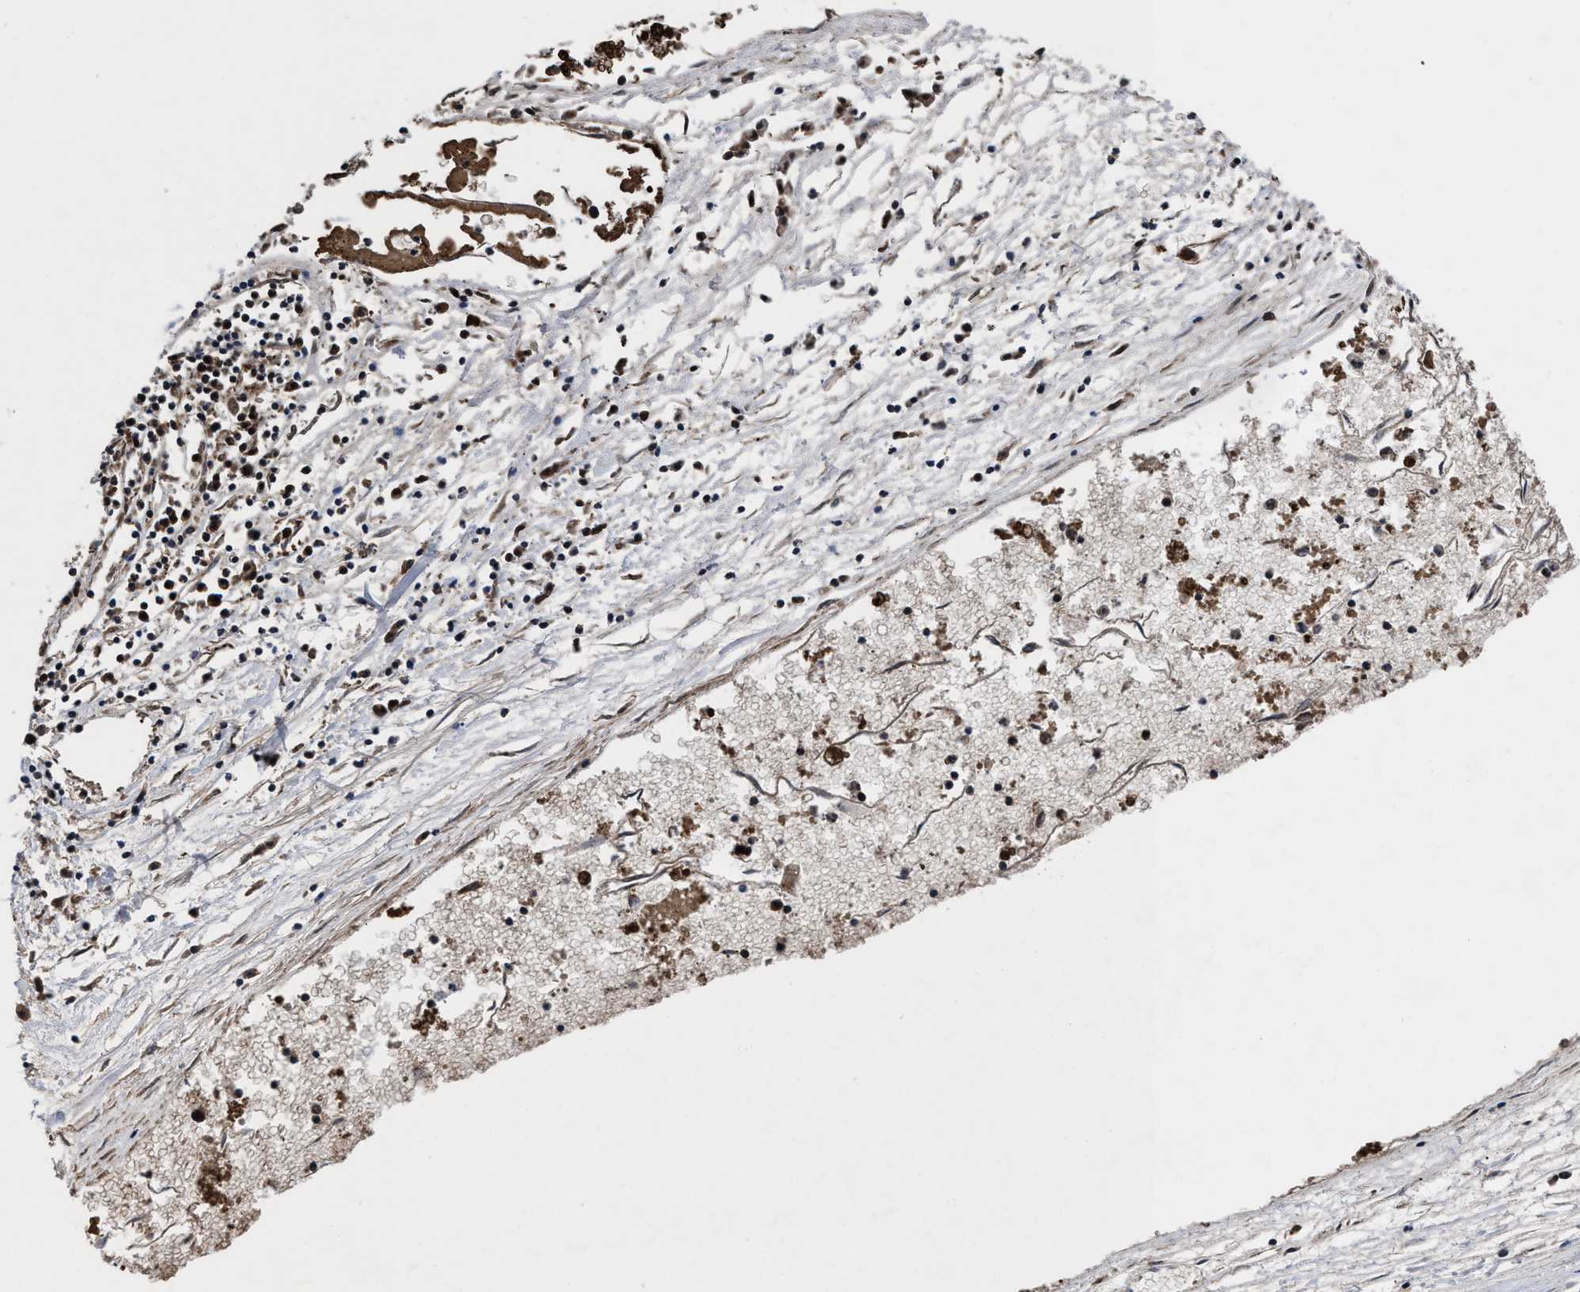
{"staining": {"intensity": "moderate", "quantity": ">75%", "location": "cytoplasmic/membranous"}, "tissue": "liver cancer", "cell_type": "Tumor cells", "image_type": "cancer", "snomed": [{"axis": "morphology", "description": "Carcinoma, Hepatocellular, NOS"}, {"axis": "topography", "description": "Liver"}], "caption": "The photomicrograph shows a brown stain indicating the presence of a protein in the cytoplasmic/membranous of tumor cells in liver hepatocellular carcinoma.", "gene": "MRPL50", "patient": {"sex": "male", "age": 72}}